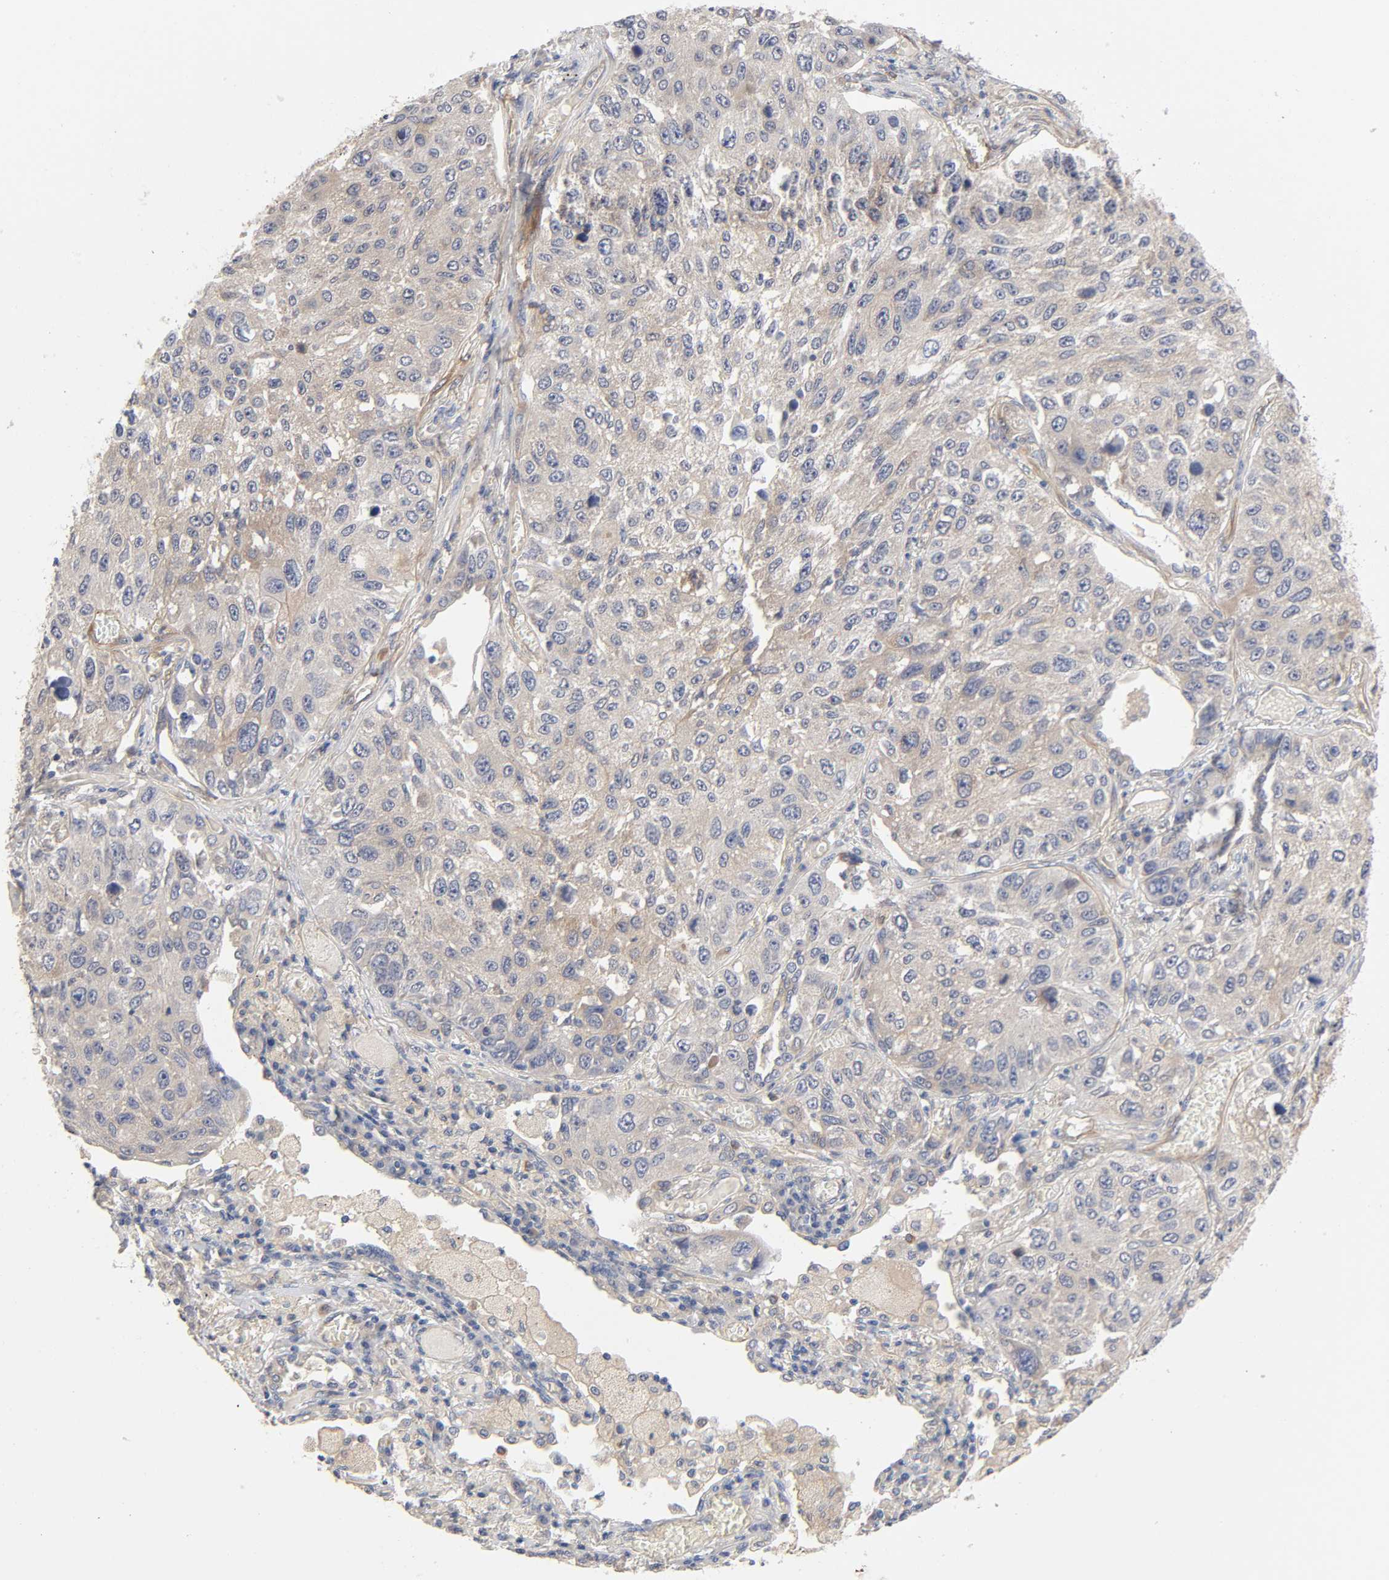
{"staining": {"intensity": "negative", "quantity": "none", "location": "none"}, "tissue": "lung cancer", "cell_type": "Tumor cells", "image_type": "cancer", "snomed": [{"axis": "morphology", "description": "Squamous cell carcinoma, NOS"}, {"axis": "topography", "description": "Lung"}], "caption": "There is no significant expression in tumor cells of squamous cell carcinoma (lung). (Stains: DAB (3,3'-diaminobenzidine) IHC with hematoxylin counter stain, Microscopy: brightfield microscopy at high magnification).", "gene": "RAB13", "patient": {"sex": "male", "age": 71}}